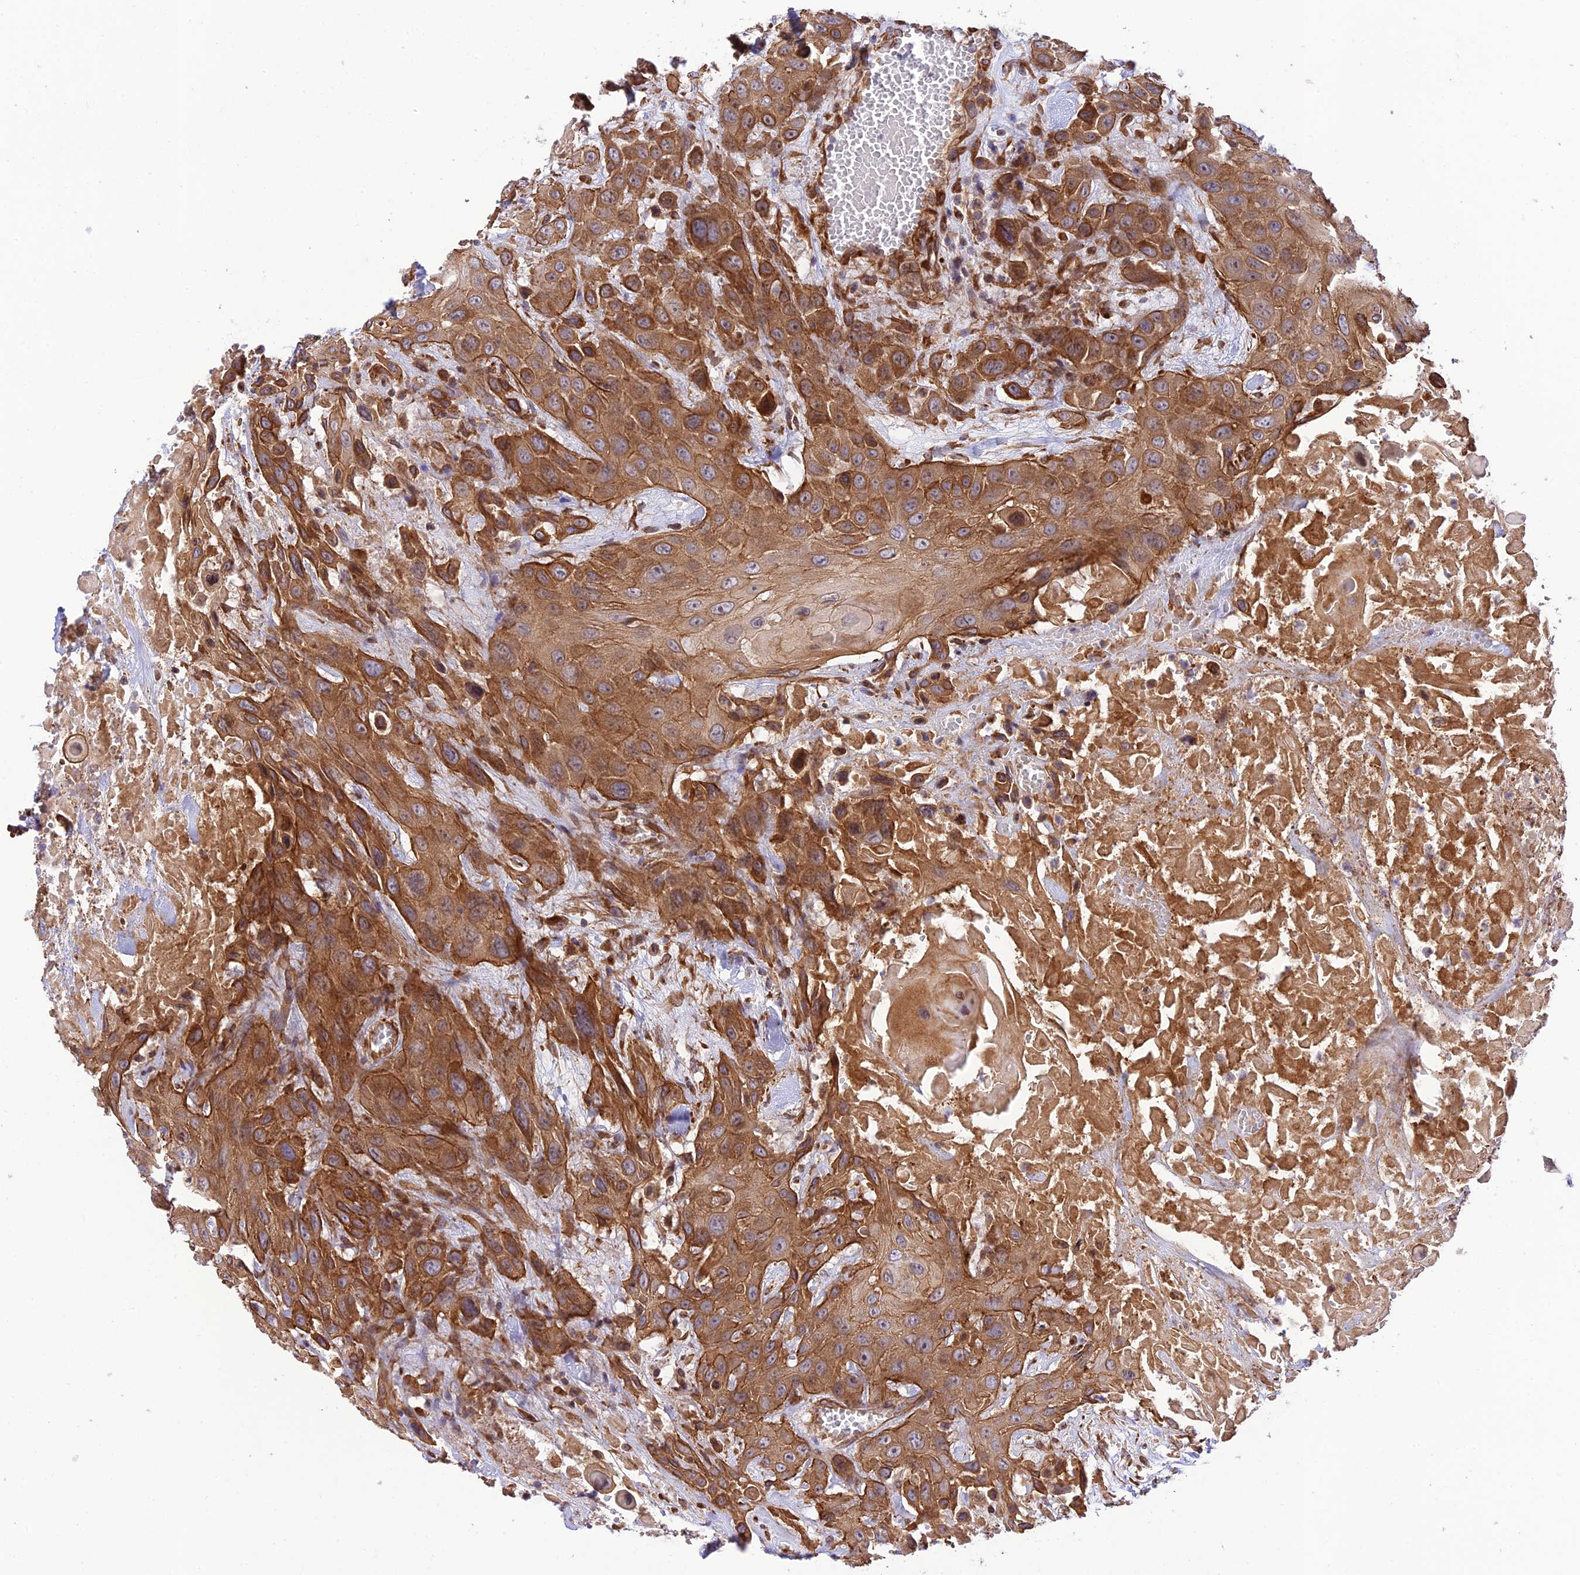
{"staining": {"intensity": "moderate", "quantity": ">75%", "location": "cytoplasmic/membranous"}, "tissue": "head and neck cancer", "cell_type": "Tumor cells", "image_type": "cancer", "snomed": [{"axis": "morphology", "description": "Squamous cell carcinoma, NOS"}, {"axis": "topography", "description": "Head-Neck"}], "caption": "High-power microscopy captured an immunohistochemistry photomicrograph of head and neck cancer (squamous cell carcinoma), revealing moderate cytoplasmic/membranous positivity in approximately >75% of tumor cells.", "gene": "EXOC3L4", "patient": {"sex": "male", "age": 81}}